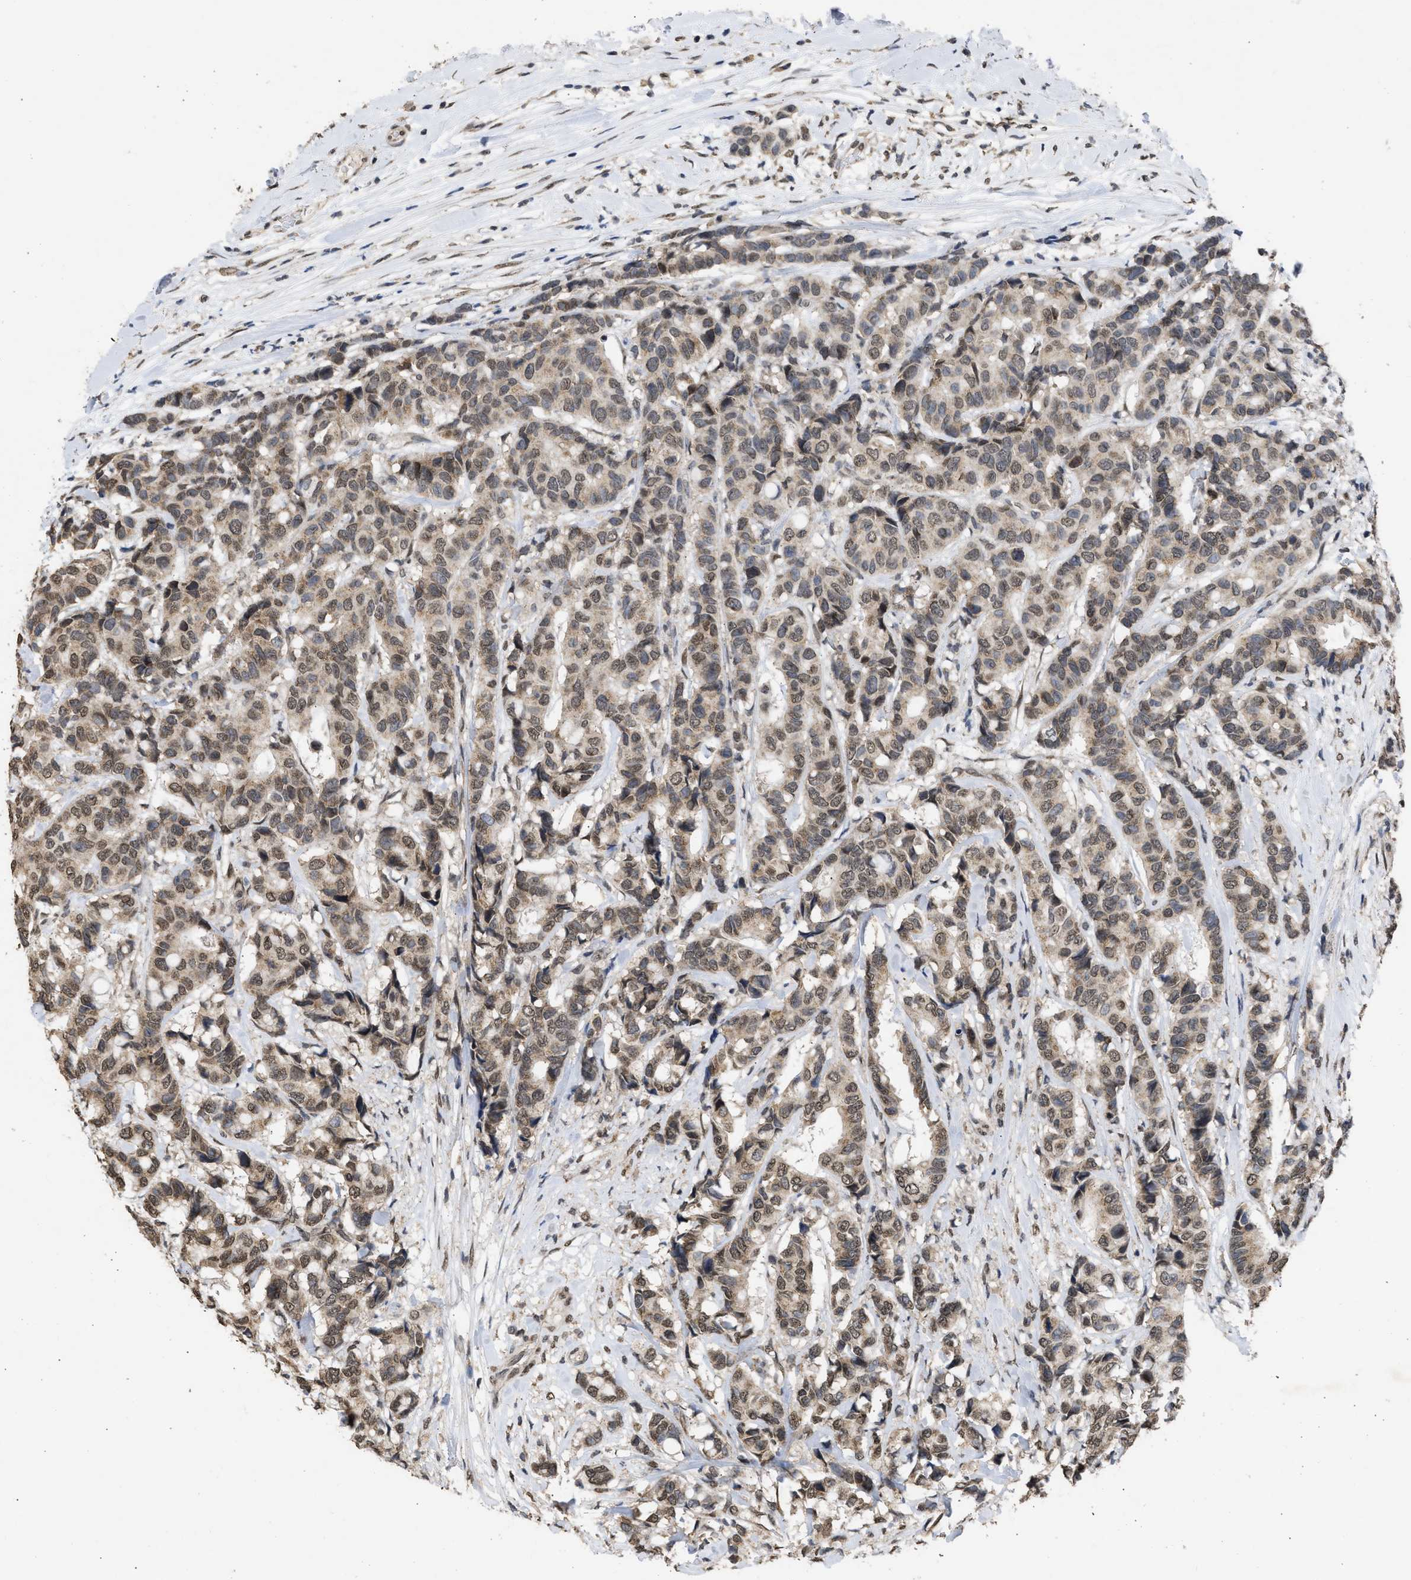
{"staining": {"intensity": "moderate", "quantity": ">75%", "location": "cytoplasmic/membranous"}, "tissue": "breast cancer", "cell_type": "Tumor cells", "image_type": "cancer", "snomed": [{"axis": "morphology", "description": "Duct carcinoma"}, {"axis": "topography", "description": "Breast"}], "caption": "Immunohistochemistry of human intraductal carcinoma (breast) exhibits medium levels of moderate cytoplasmic/membranous staining in about >75% of tumor cells. (Brightfield microscopy of DAB IHC at high magnification).", "gene": "NUP35", "patient": {"sex": "female", "age": 87}}